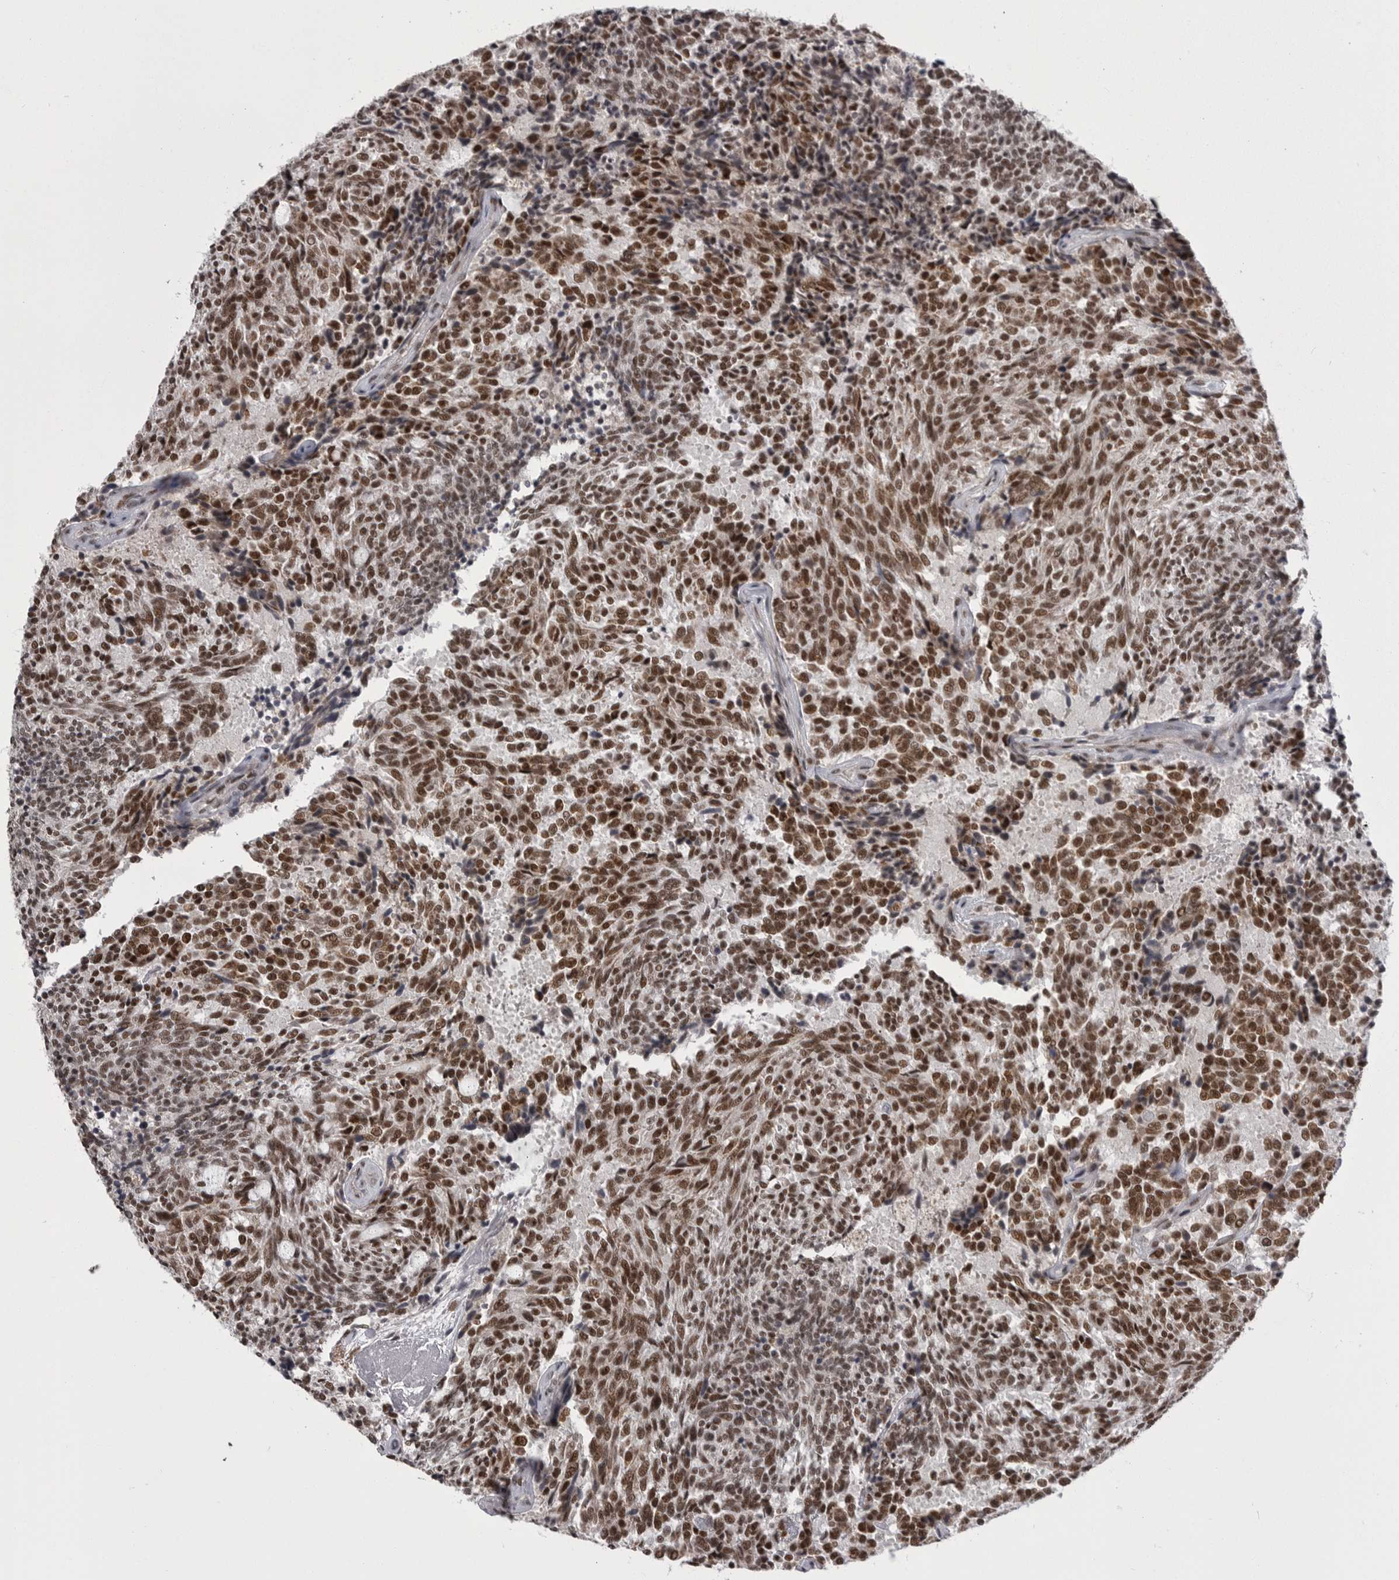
{"staining": {"intensity": "strong", "quantity": ">75%", "location": "nuclear"}, "tissue": "carcinoid", "cell_type": "Tumor cells", "image_type": "cancer", "snomed": [{"axis": "morphology", "description": "Carcinoid, malignant, NOS"}, {"axis": "topography", "description": "Pancreas"}], "caption": "Immunohistochemical staining of human carcinoid (malignant) reveals high levels of strong nuclear protein expression in about >75% of tumor cells.", "gene": "MEPCE", "patient": {"sex": "female", "age": 54}}